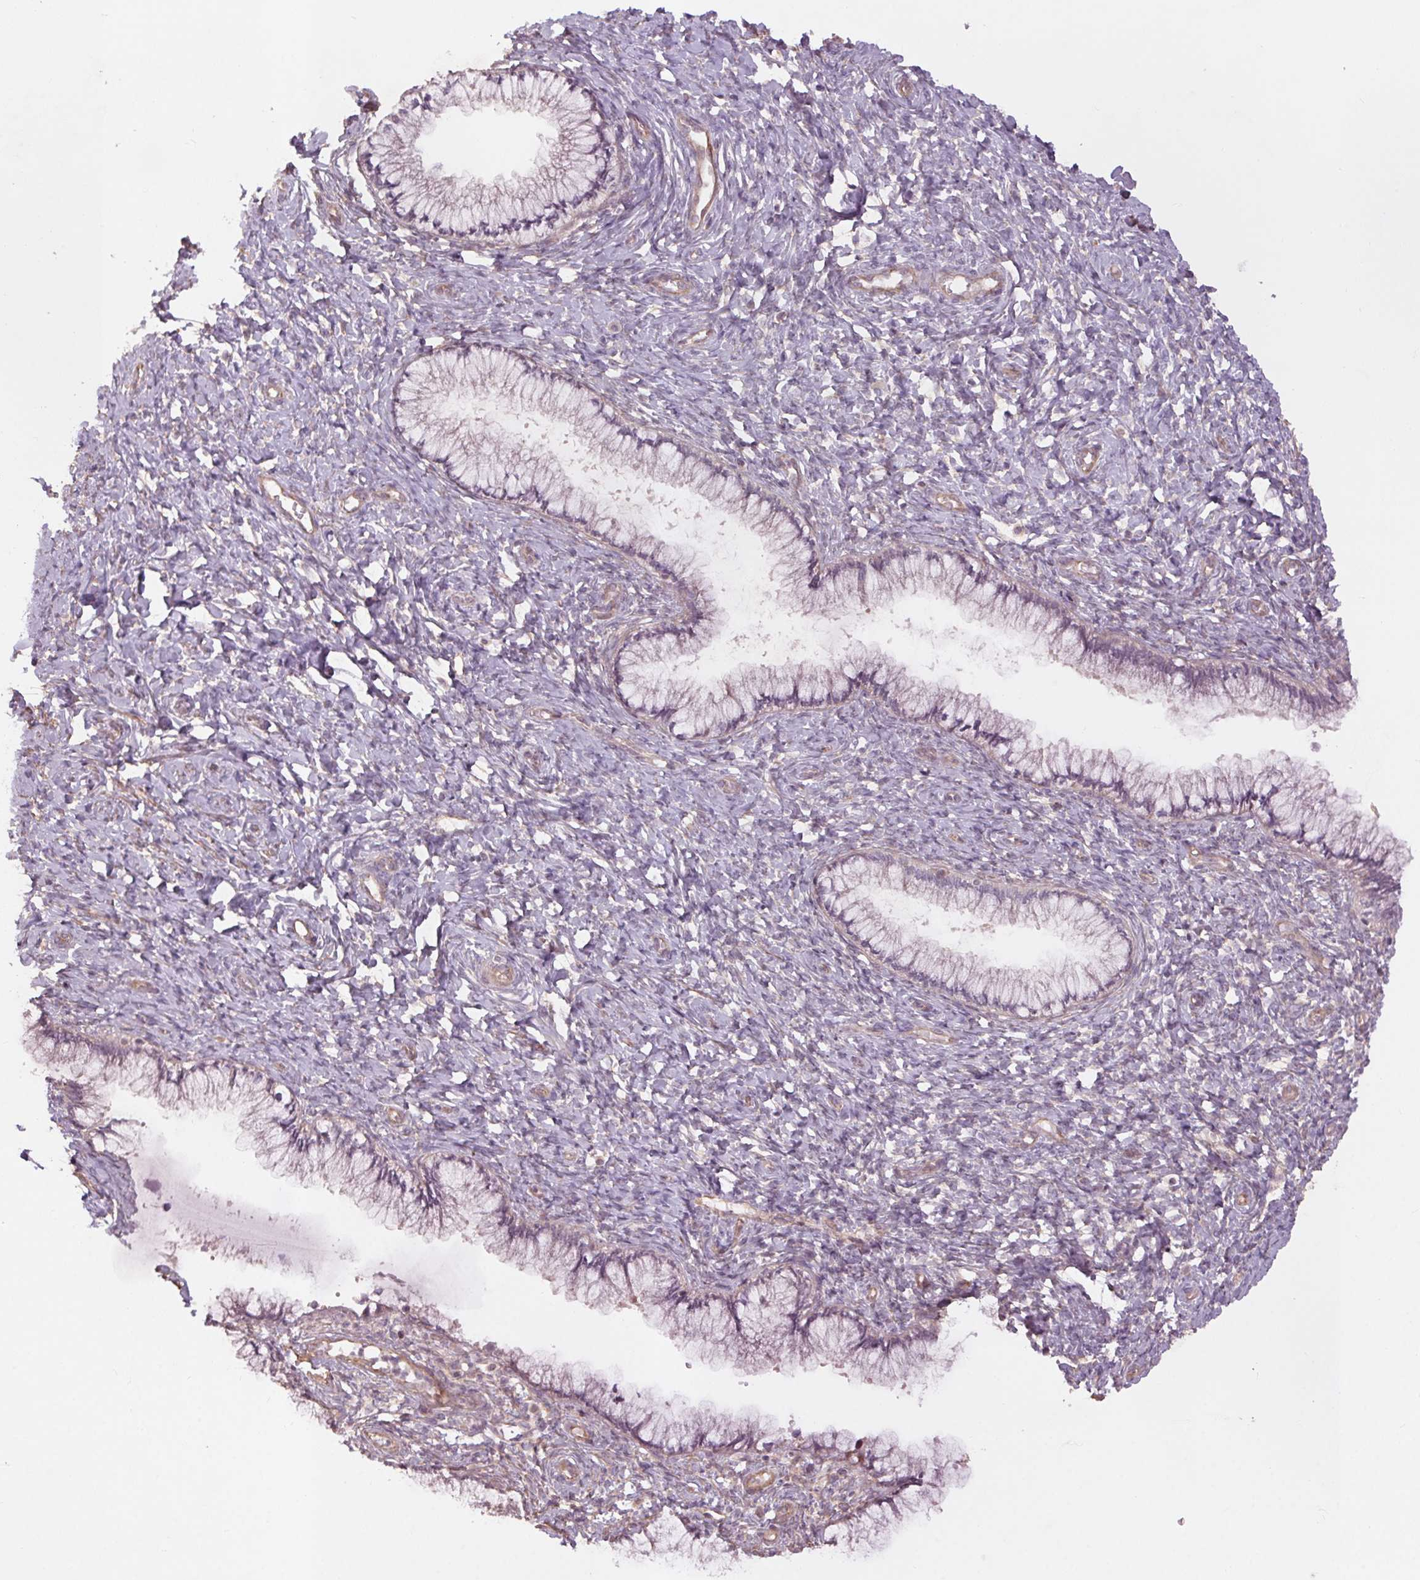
{"staining": {"intensity": "negative", "quantity": "none", "location": "none"}, "tissue": "cervix", "cell_type": "Glandular cells", "image_type": "normal", "snomed": [{"axis": "morphology", "description": "Normal tissue, NOS"}, {"axis": "topography", "description": "Cervix"}], "caption": "This photomicrograph is of normal cervix stained with IHC to label a protein in brown with the nuclei are counter-stained blue. There is no staining in glandular cells.", "gene": "CCSER1", "patient": {"sex": "female", "age": 37}}